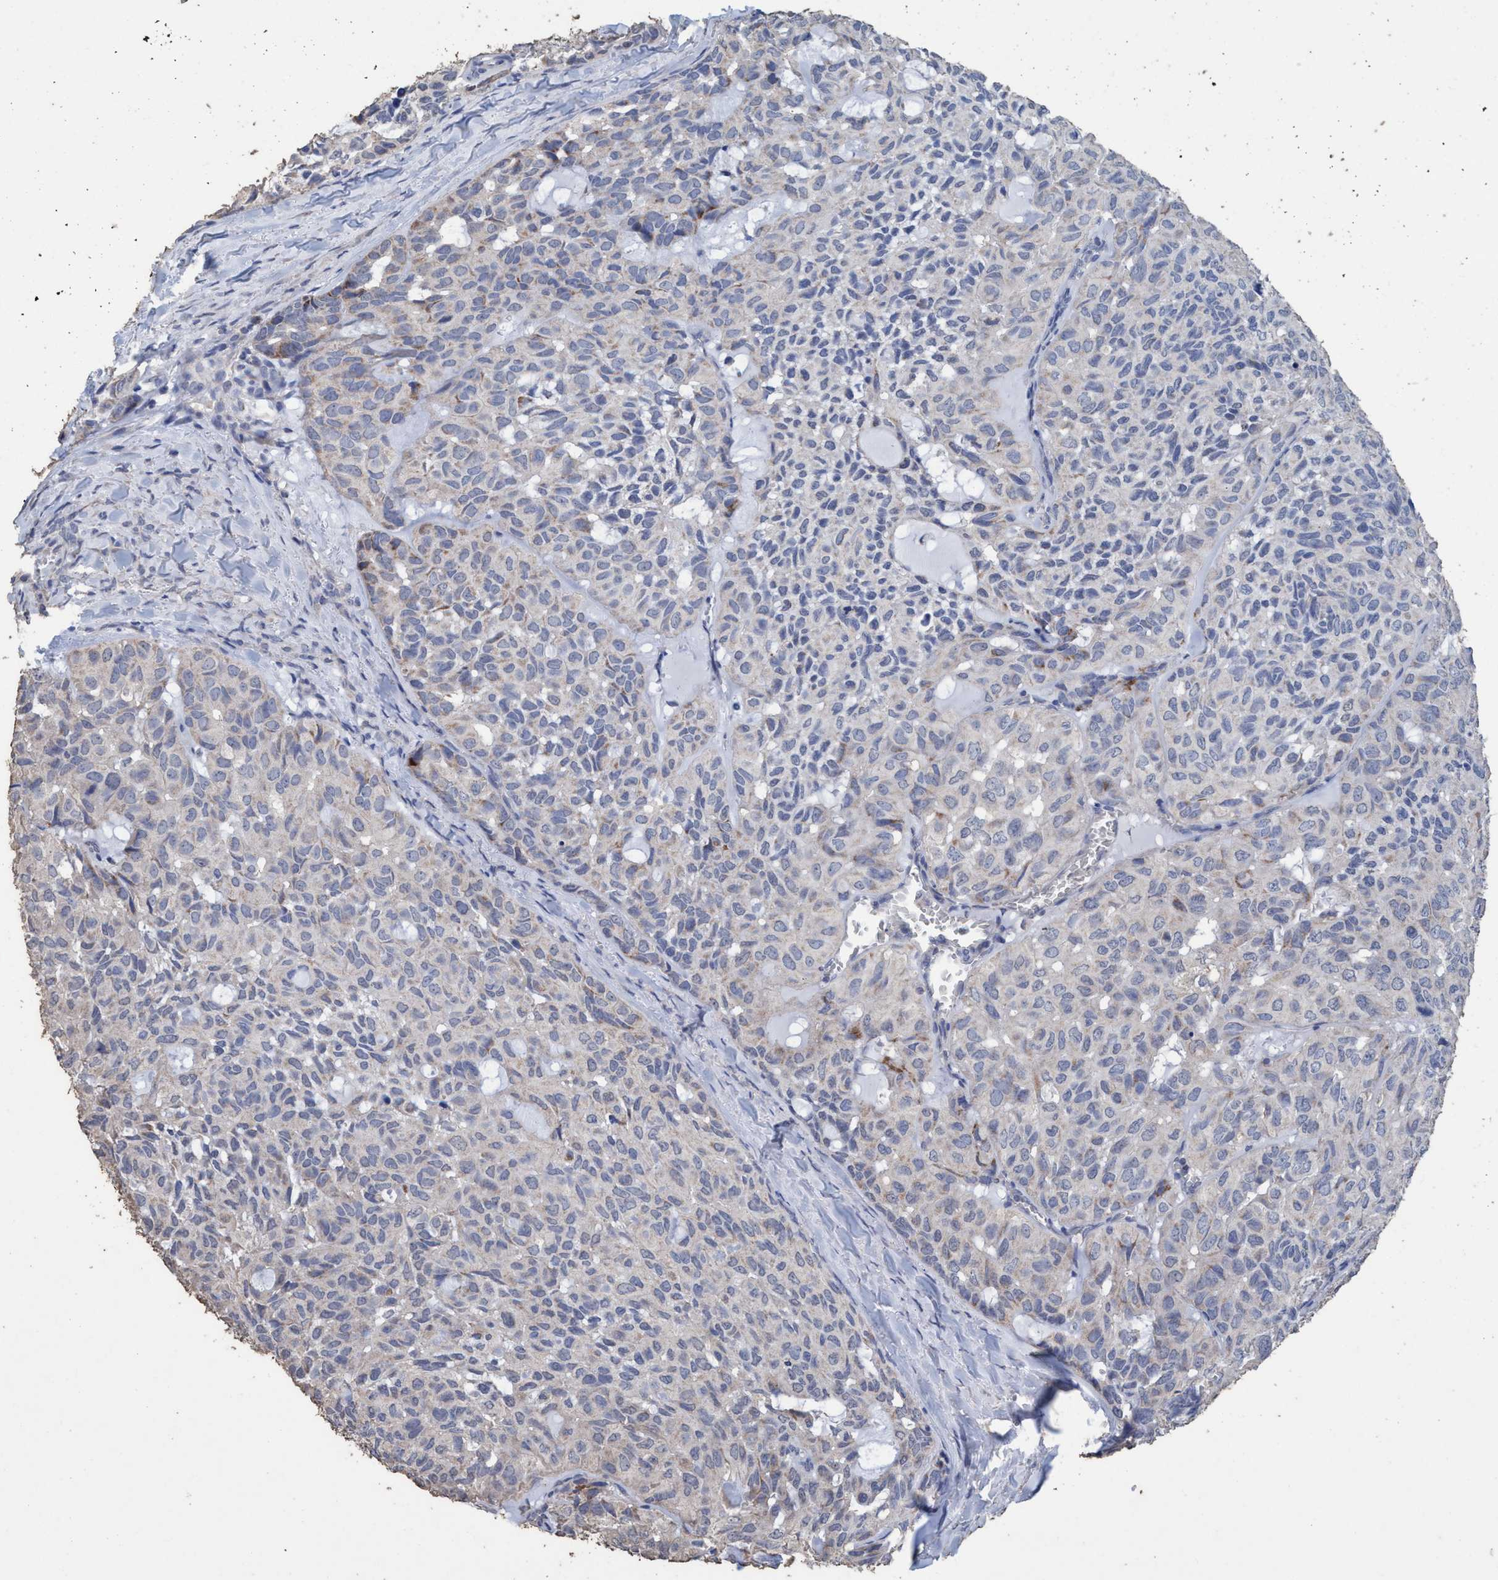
{"staining": {"intensity": "negative", "quantity": "none", "location": "none"}, "tissue": "head and neck cancer", "cell_type": "Tumor cells", "image_type": "cancer", "snomed": [{"axis": "morphology", "description": "Adenocarcinoma, NOS"}, {"axis": "topography", "description": "Salivary gland, NOS"}, {"axis": "topography", "description": "Head-Neck"}], "caption": "This is a micrograph of IHC staining of adenocarcinoma (head and neck), which shows no positivity in tumor cells.", "gene": "RSAD1", "patient": {"sex": "female", "age": 76}}